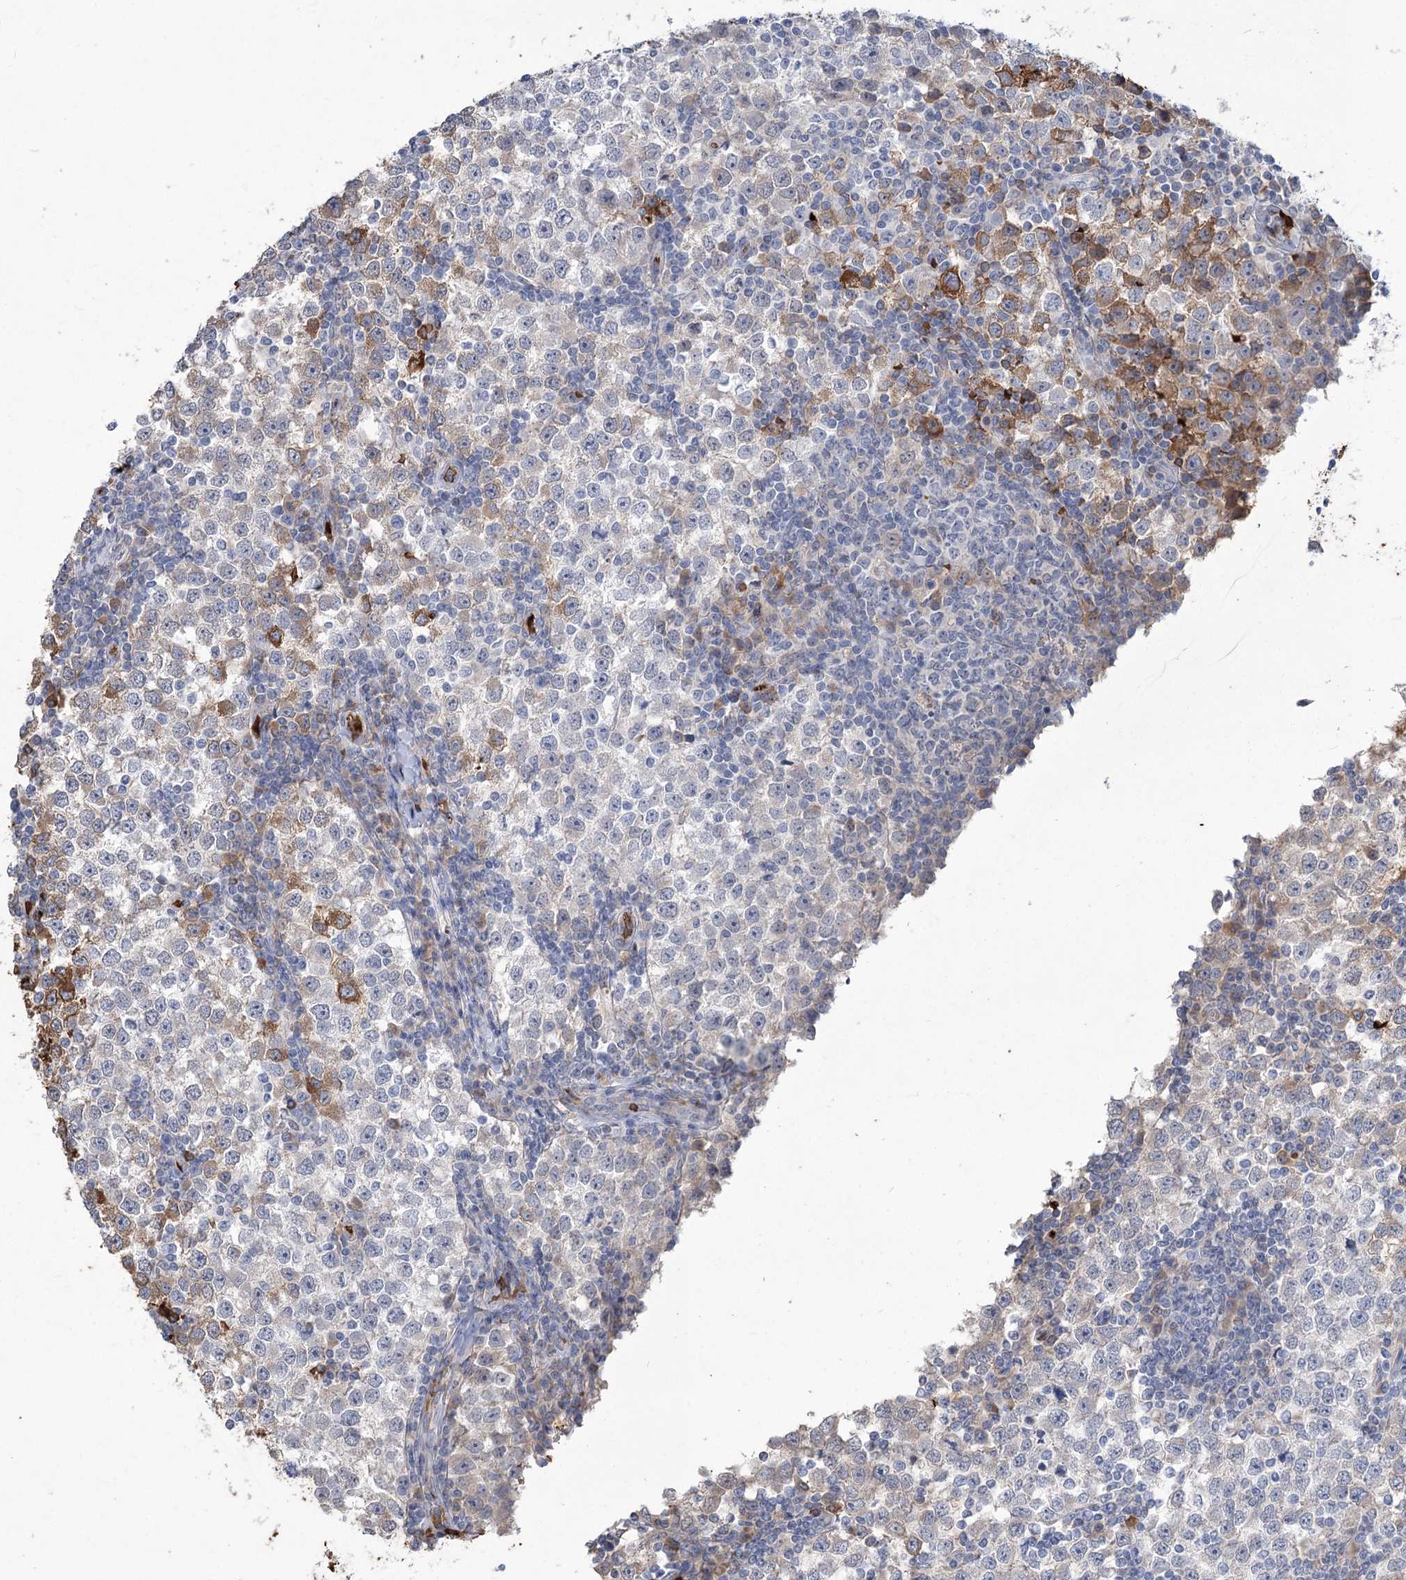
{"staining": {"intensity": "moderate", "quantity": "<25%", "location": "cytoplasmic/membranous"}, "tissue": "testis cancer", "cell_type": "Tumor cells", "image_type": "cancer", "snomed": [{"axis": "morphology", "description": "Seminoma, NOS"}, {"axis": "topography", "description": "Testis"}], "caption": "A low amount of moderate cytoplasmic/membranous expression is appreciated in approximately <25% of tumor cells in testis cancer tissue.", "gene": "HBA1", "patient": {"sex": "male", "age": 65}}